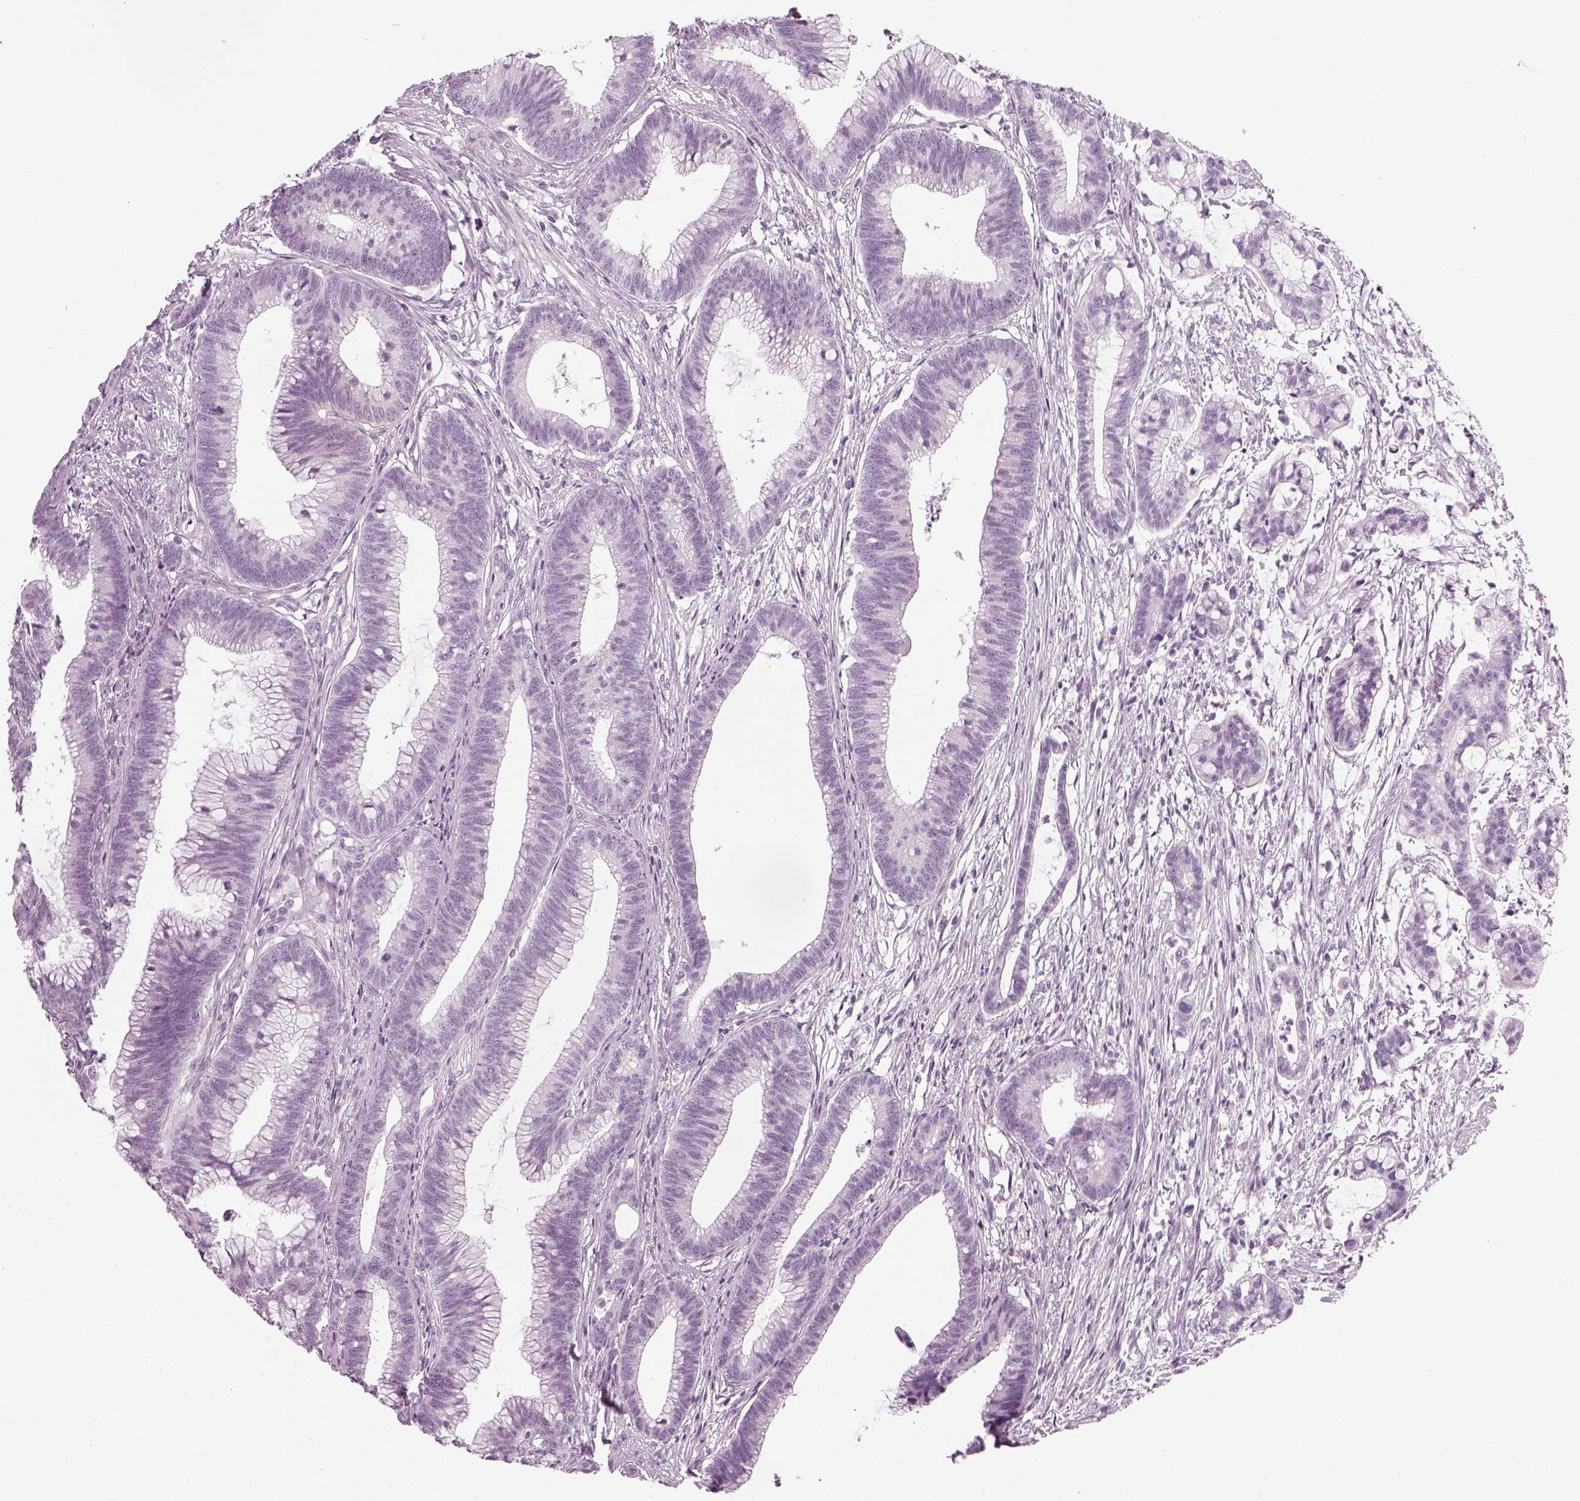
{"staining": {"intensity": "negative", "quantity": "none", "location": "none"}, "tissue": "colorectal cancer", "cell_type": "Tumor cells", "image_type": "cancer", "snomed": [{"axis": "morphology", "description": "Adenocarcinoma, NOS"}, {"axis": "topography", "description": "Colon"}], "caption": "IHC image of neoplastic tissue: human colorectal cancer stained with DAB shows no significant protein expression in tumor cells.", "gene": "GAS2L2", "patient": {"sex": "female", "age": 78}}